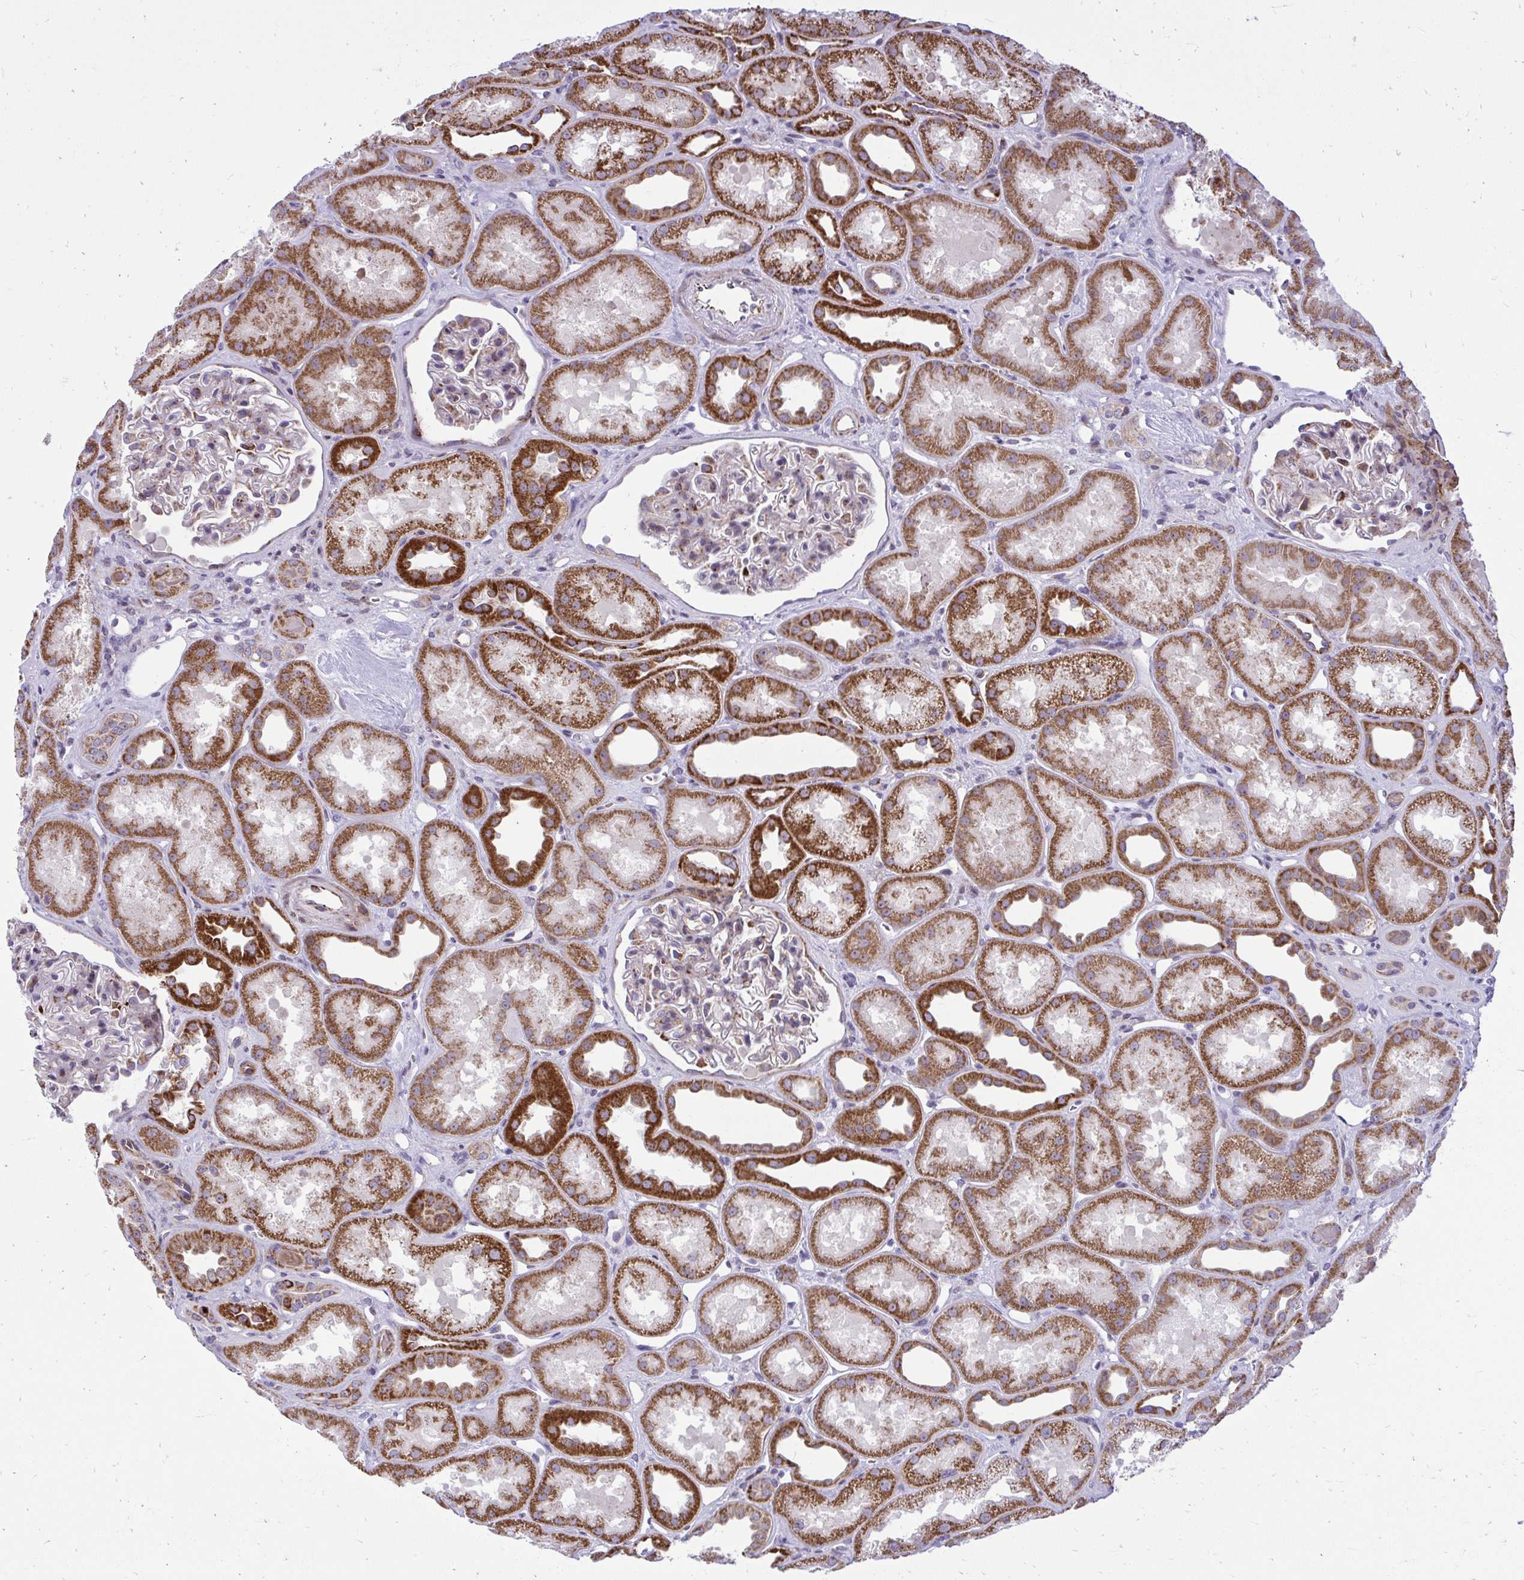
{"staining": {"intensity": "moderate", "quantity": "<25%", "location": "cytoplasmic/membranous"}, "tissue": "kidney", "cell_type": "Cells in glomeruli", "image_type": "normal", "snomed": [{"axis": "morphology", "description": "Normal tissue, NOS"}, {"axis": "topography", "description": "Kidney"}], "caption": "The immunohistochemical stain shows moderate cytoplasmic/membranous positivity in cells in glomeruli of unremarkable kidney.", "gene": "GPRIN3", "patient": {"sex": "male", "age": 61}}